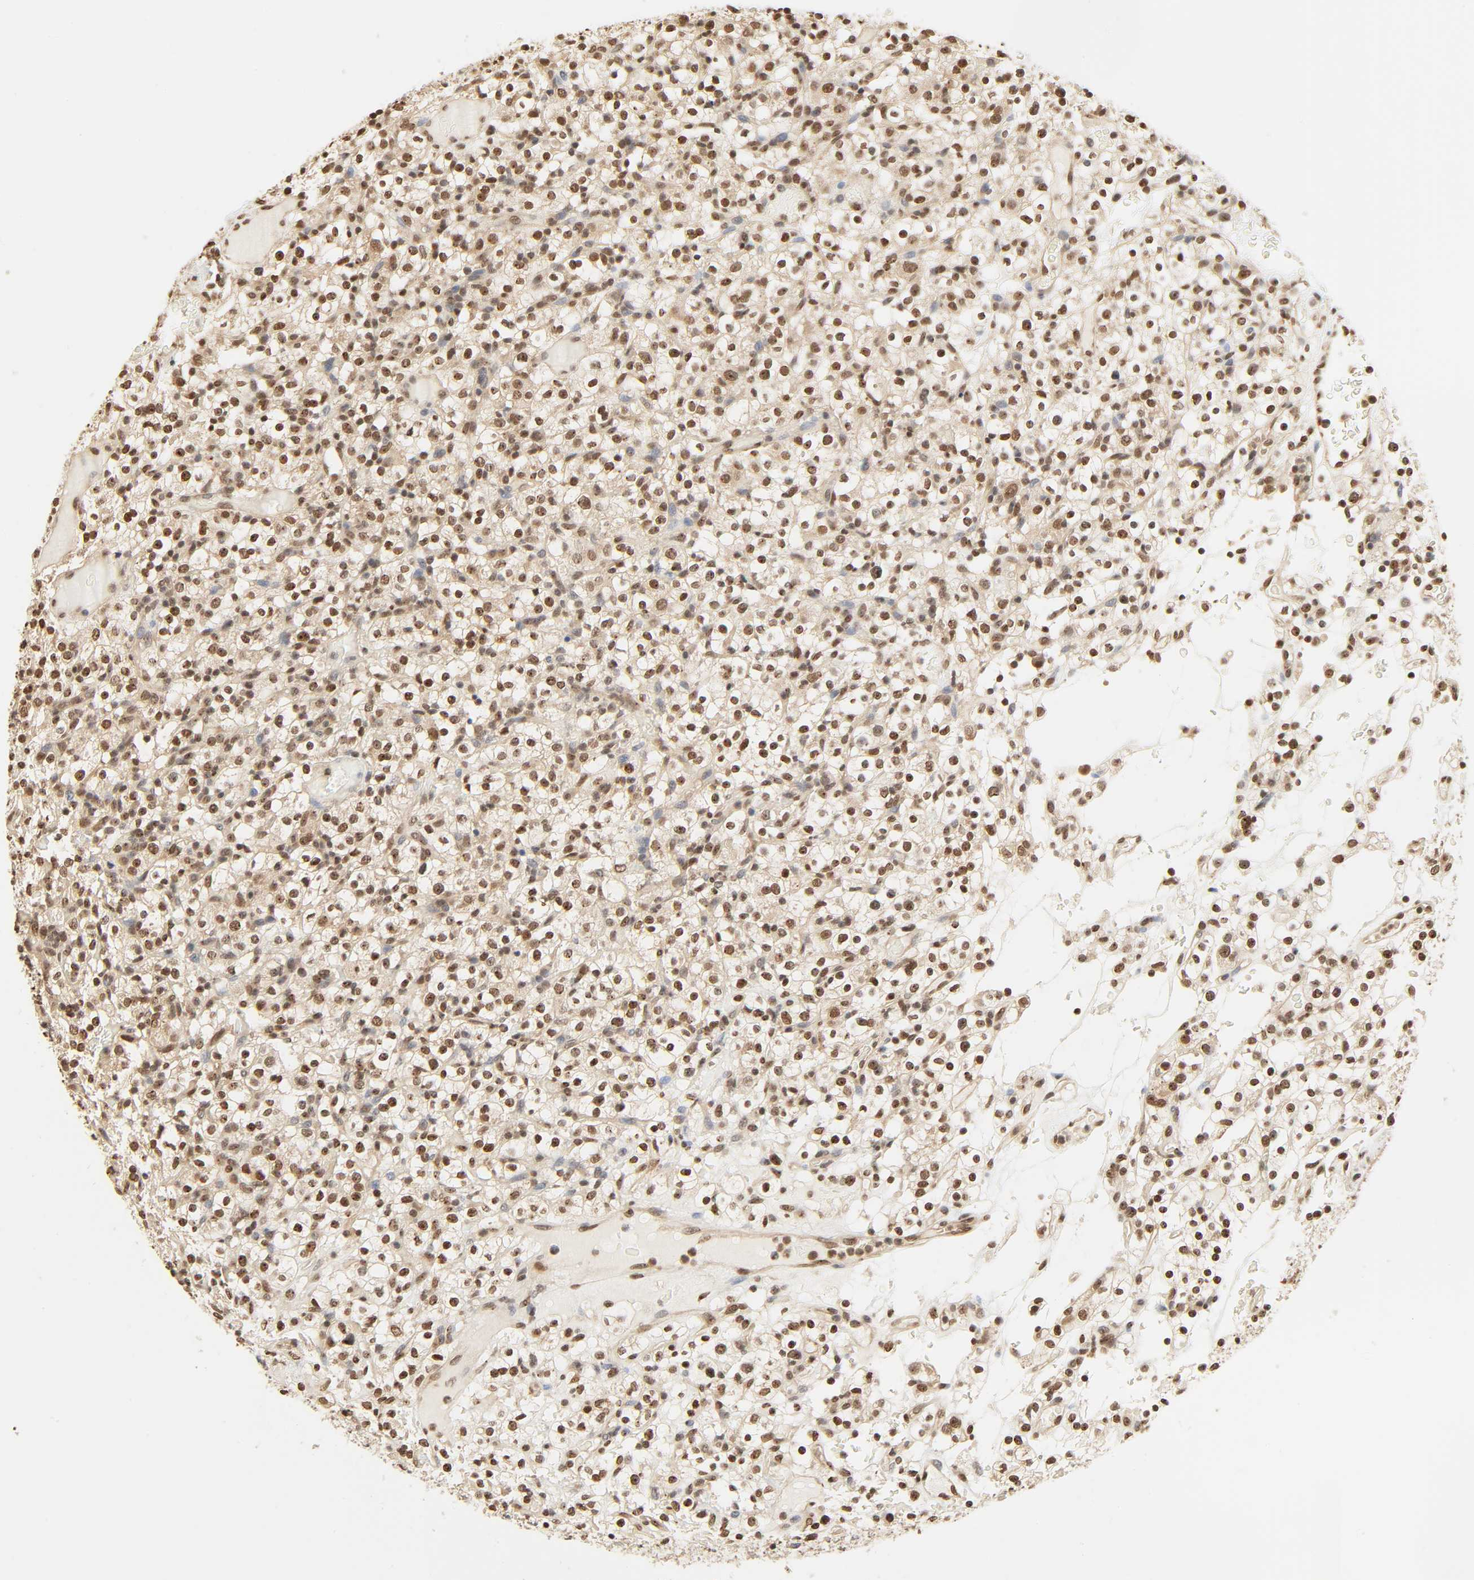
{"staining": {"intensity": "moderate", "quantity": ">75%", "location": "nuclear"}, "tissue": "renal cancer", "cell_type": "Tumor cells", "image_type": "cancer", "snomed": [{"axis": "morphology", "description": "Normal tissue, NOS"}, {"axis": "morphology", "description": "Adenocarcinoma, NOS"}, {"axis": "topography", "description": "Kidney"}], "caption": "DAB immunohistochemical staining of renal adenocarcinoma reveals moderate nuclear protein expression in about >75% of tumor cells.", "gene": "UBC", "patient": {"sex": "female", "age": 72}}